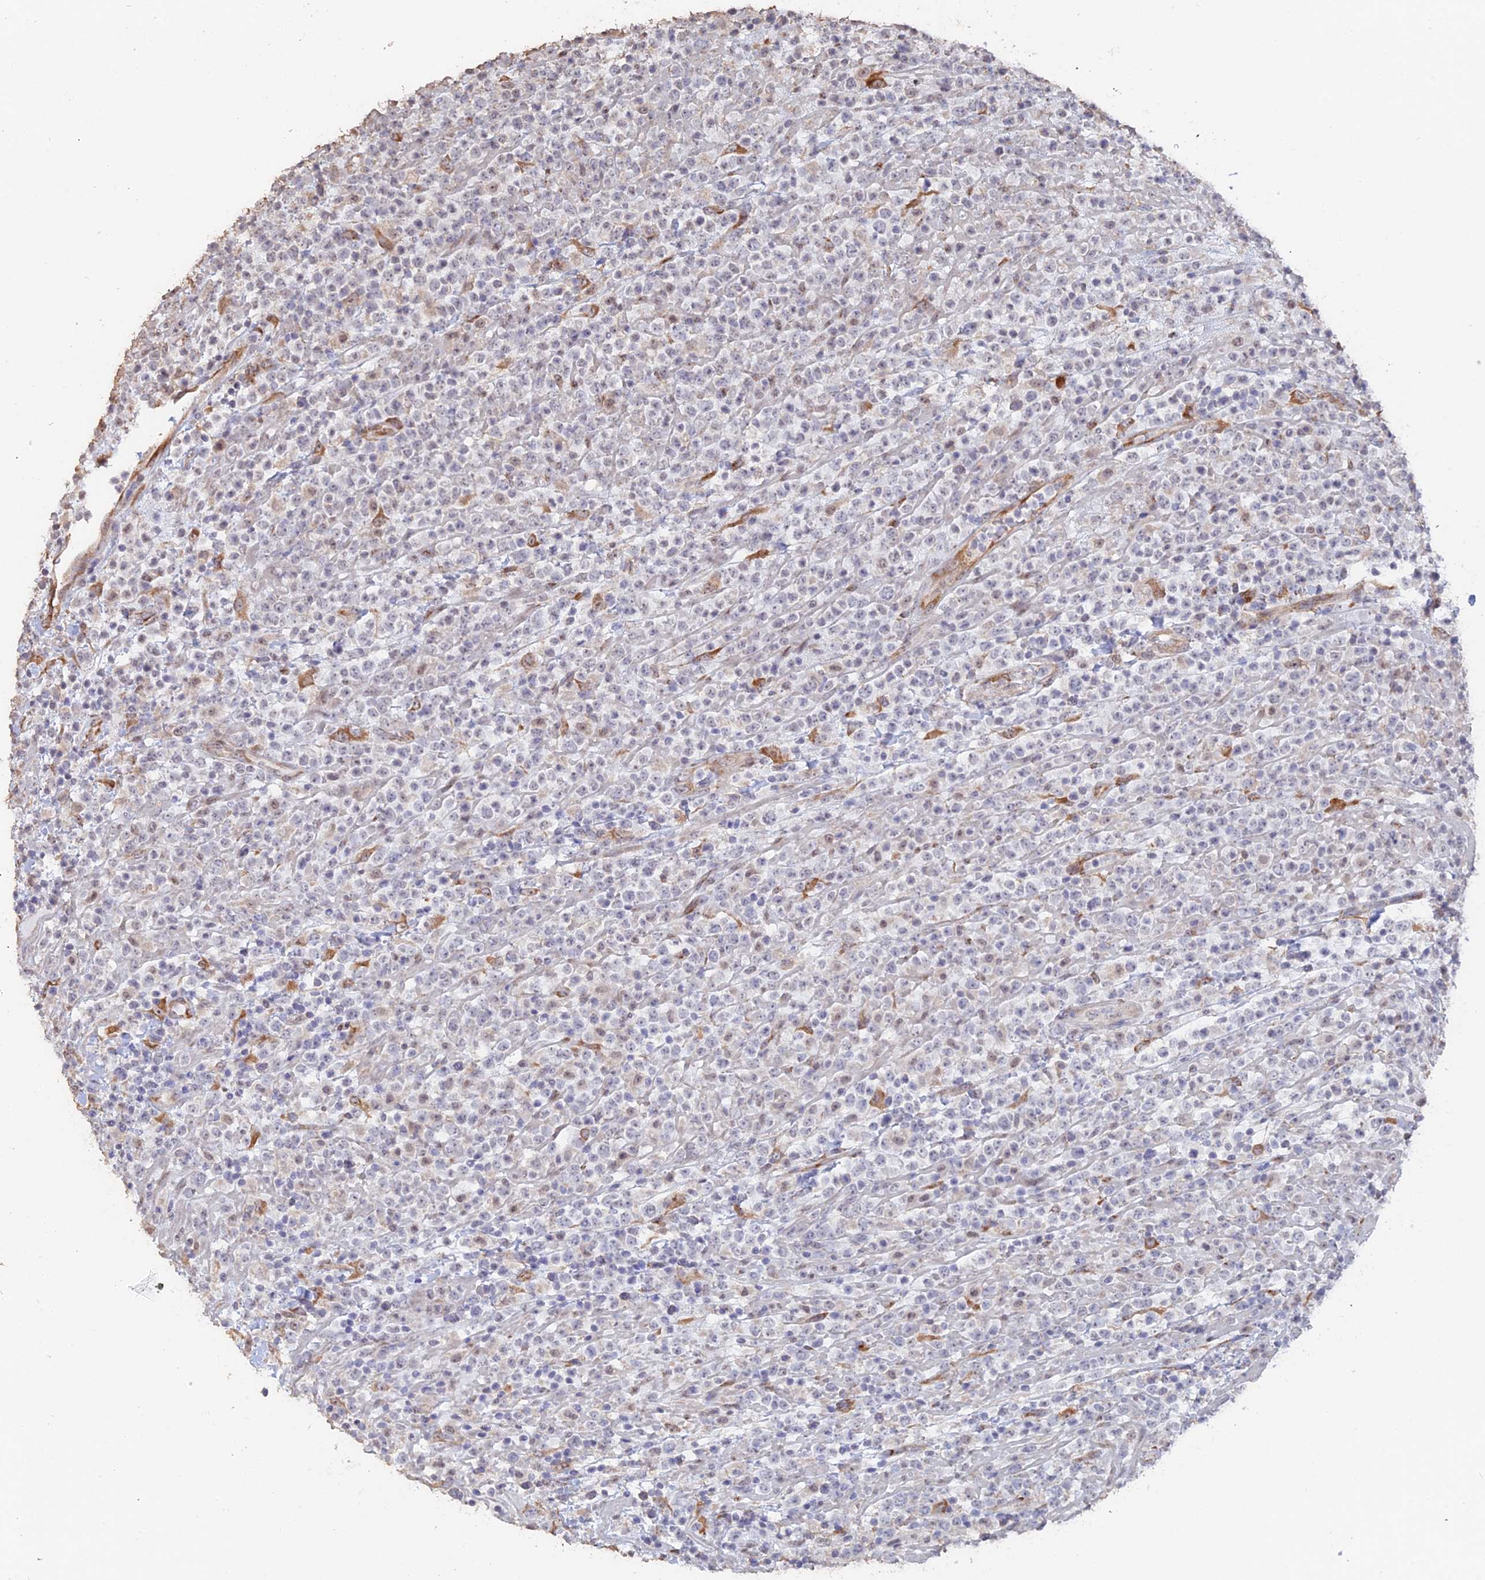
{"staining": {"intensity": "negative", "quantity": "none", "location": "none"}, "tissue": "lymphoma", "cell_type": "Tumor cells", "image_type": "cancer", "snomed": [{"axis": "morphology", "description": "Malignant lymphoma, non-Hodgkin's type, High grade"}, {"axis": "topography", "description": "Colon"}], "caption": "An immunohistochemistry (IHC) micrograph of lymphoma is shown. There is no staining in tumor cells of lymphoma.", "gene": "SEMG2", "patient": {"sex": "female", "age": 53}}